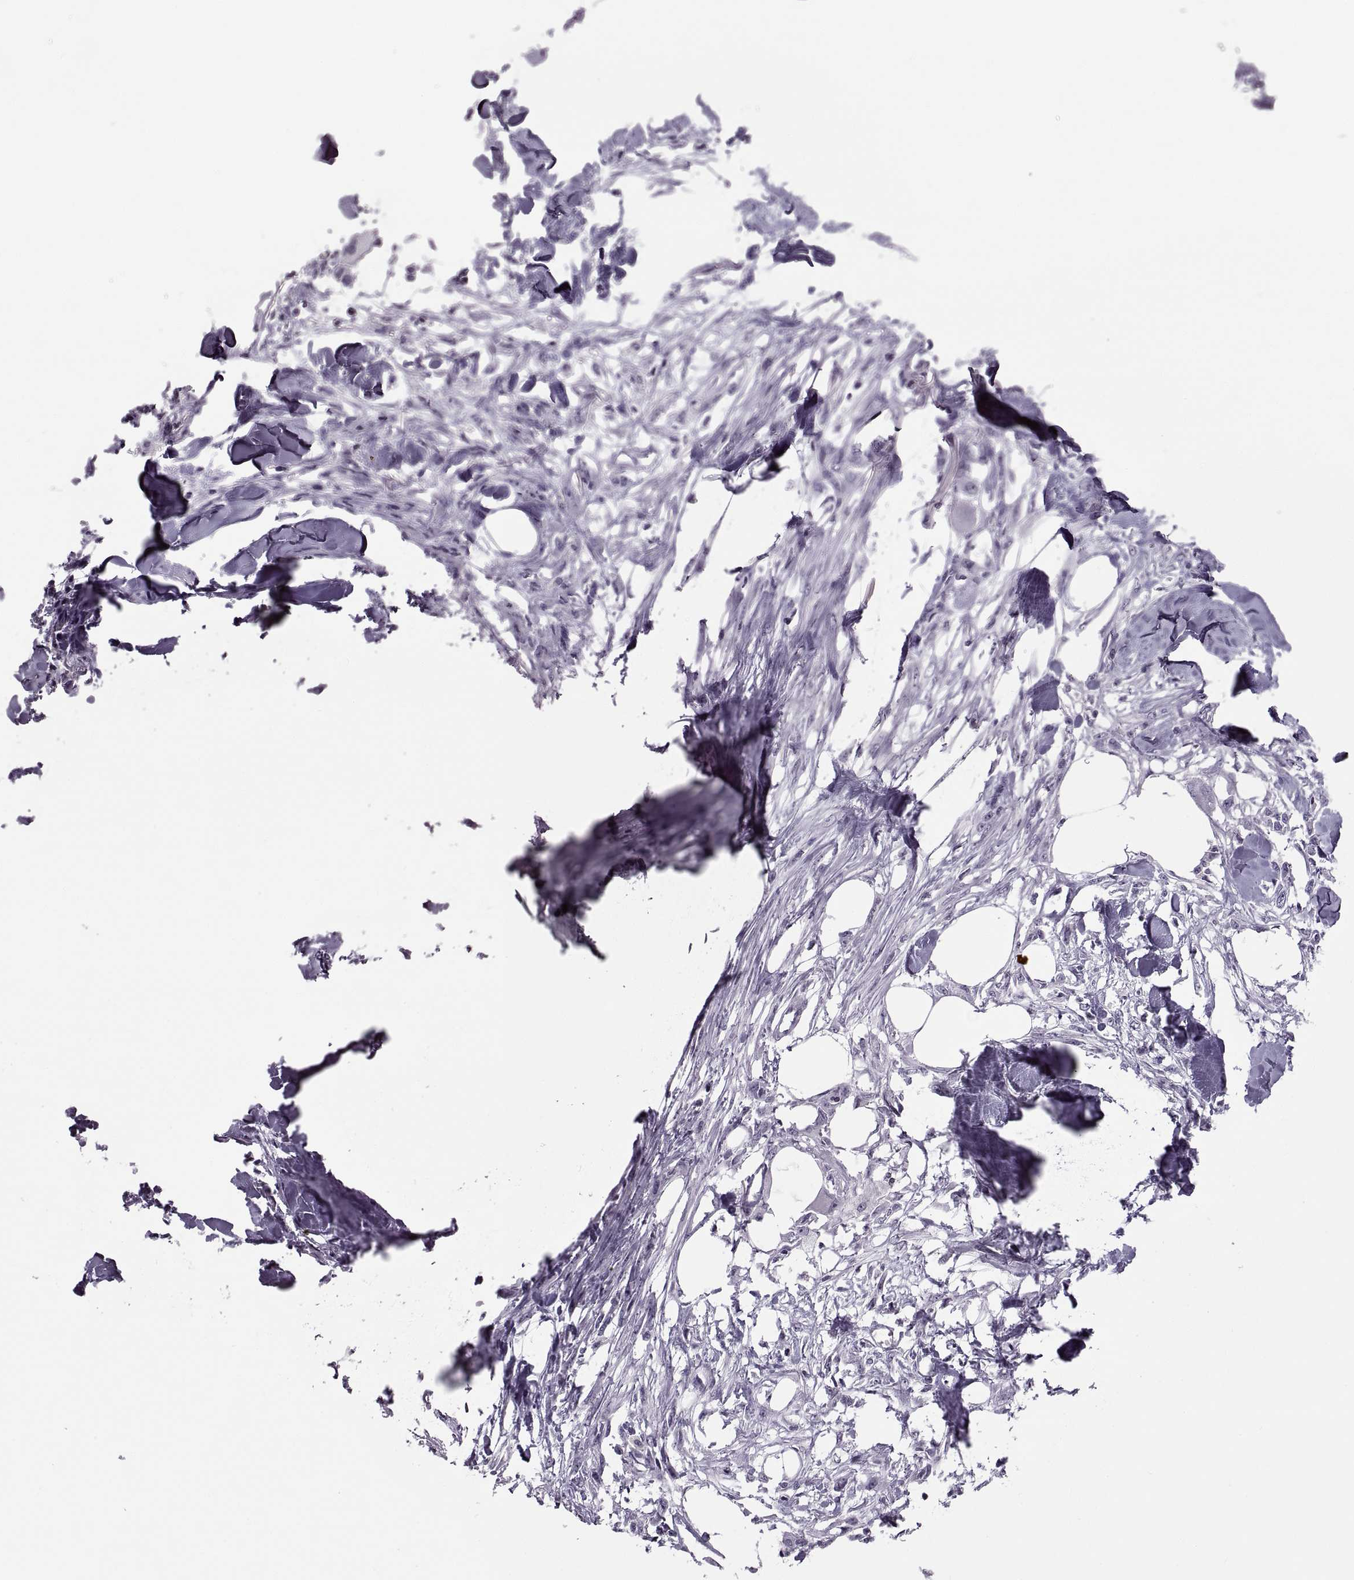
{"staining": {"intensity": "negative", "quantity": "none", "location": "none"}, "tissue": "skin cancer", "cell_type": "Tumor cells", "image_type": "cancer", "snomed": [{"axis": "morphology", "description": "Squamous cell carcinoma, NOS"}, {"axis": "topography", "description": "Skin"}], "caption": "Immunohistochemistry of skin cancer reveals no staining in tumor cells. (DAB (3,3'-diaminobenzidine) immunohistochemistry (IHC), high magnification).", "gene": "H1-8", "patient": {"sex": "female", "age": 59}}